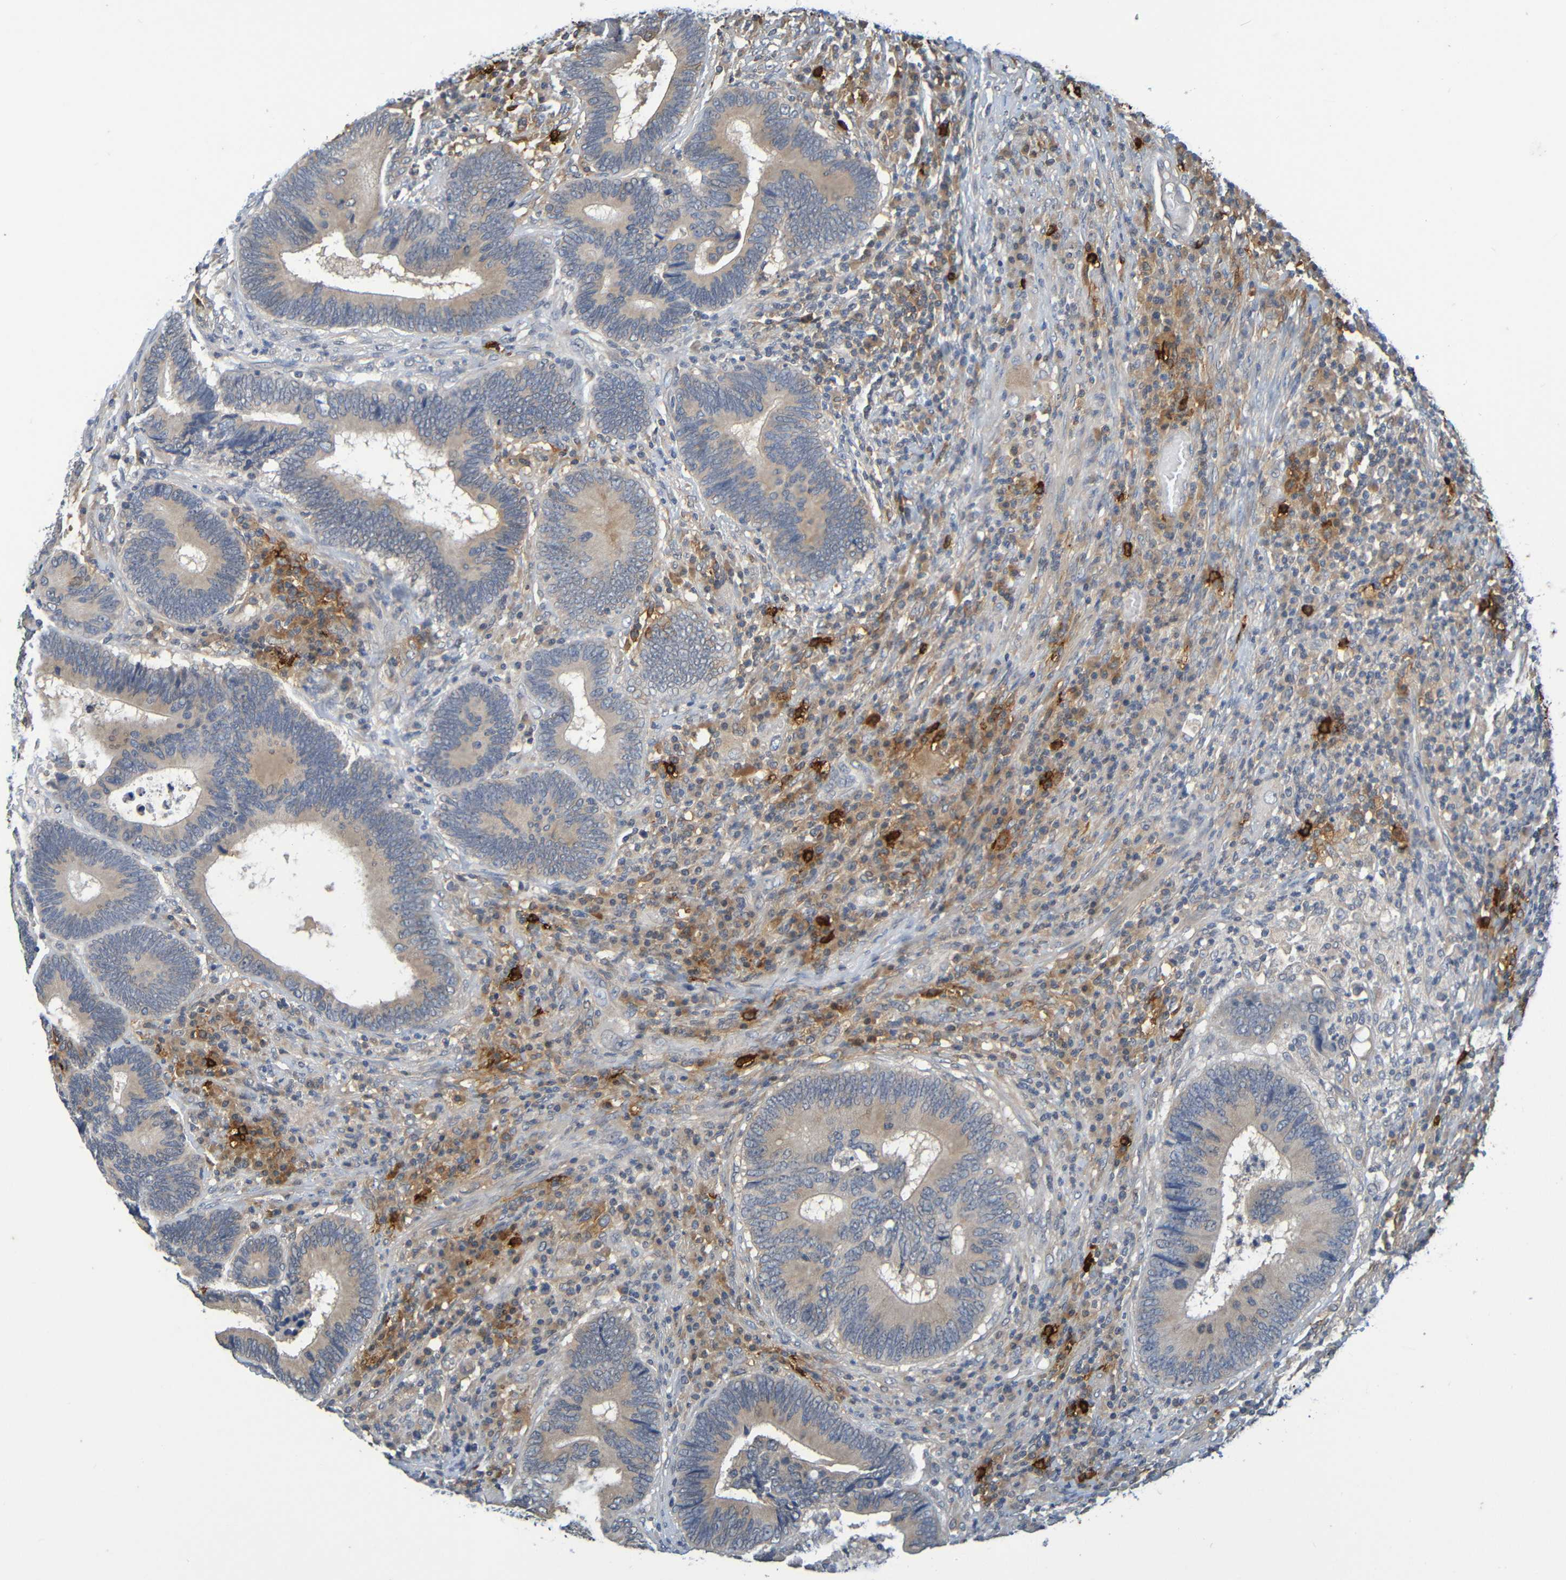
{"staining": {"intensity": "weak", "quantity": ">75%", "location": "cytoplasmic/membranous"}, "tissue": "colorectal cancer", "cell_type": "Tumor cells", "image_type": "cancer", "snomed": [{"axis": "morphology", "description": "Adenocarcinoma, NOS"}, {"axis": "topography", "description": "Colon"}], "caption": "The micrograph shows a brown stain indicating the presence of a protein in the cytoplasmic/membranous of tumor cells in colorectal cancer.", "gene": "C3AR1", "patient": {"sex": "female", "age": 78}}